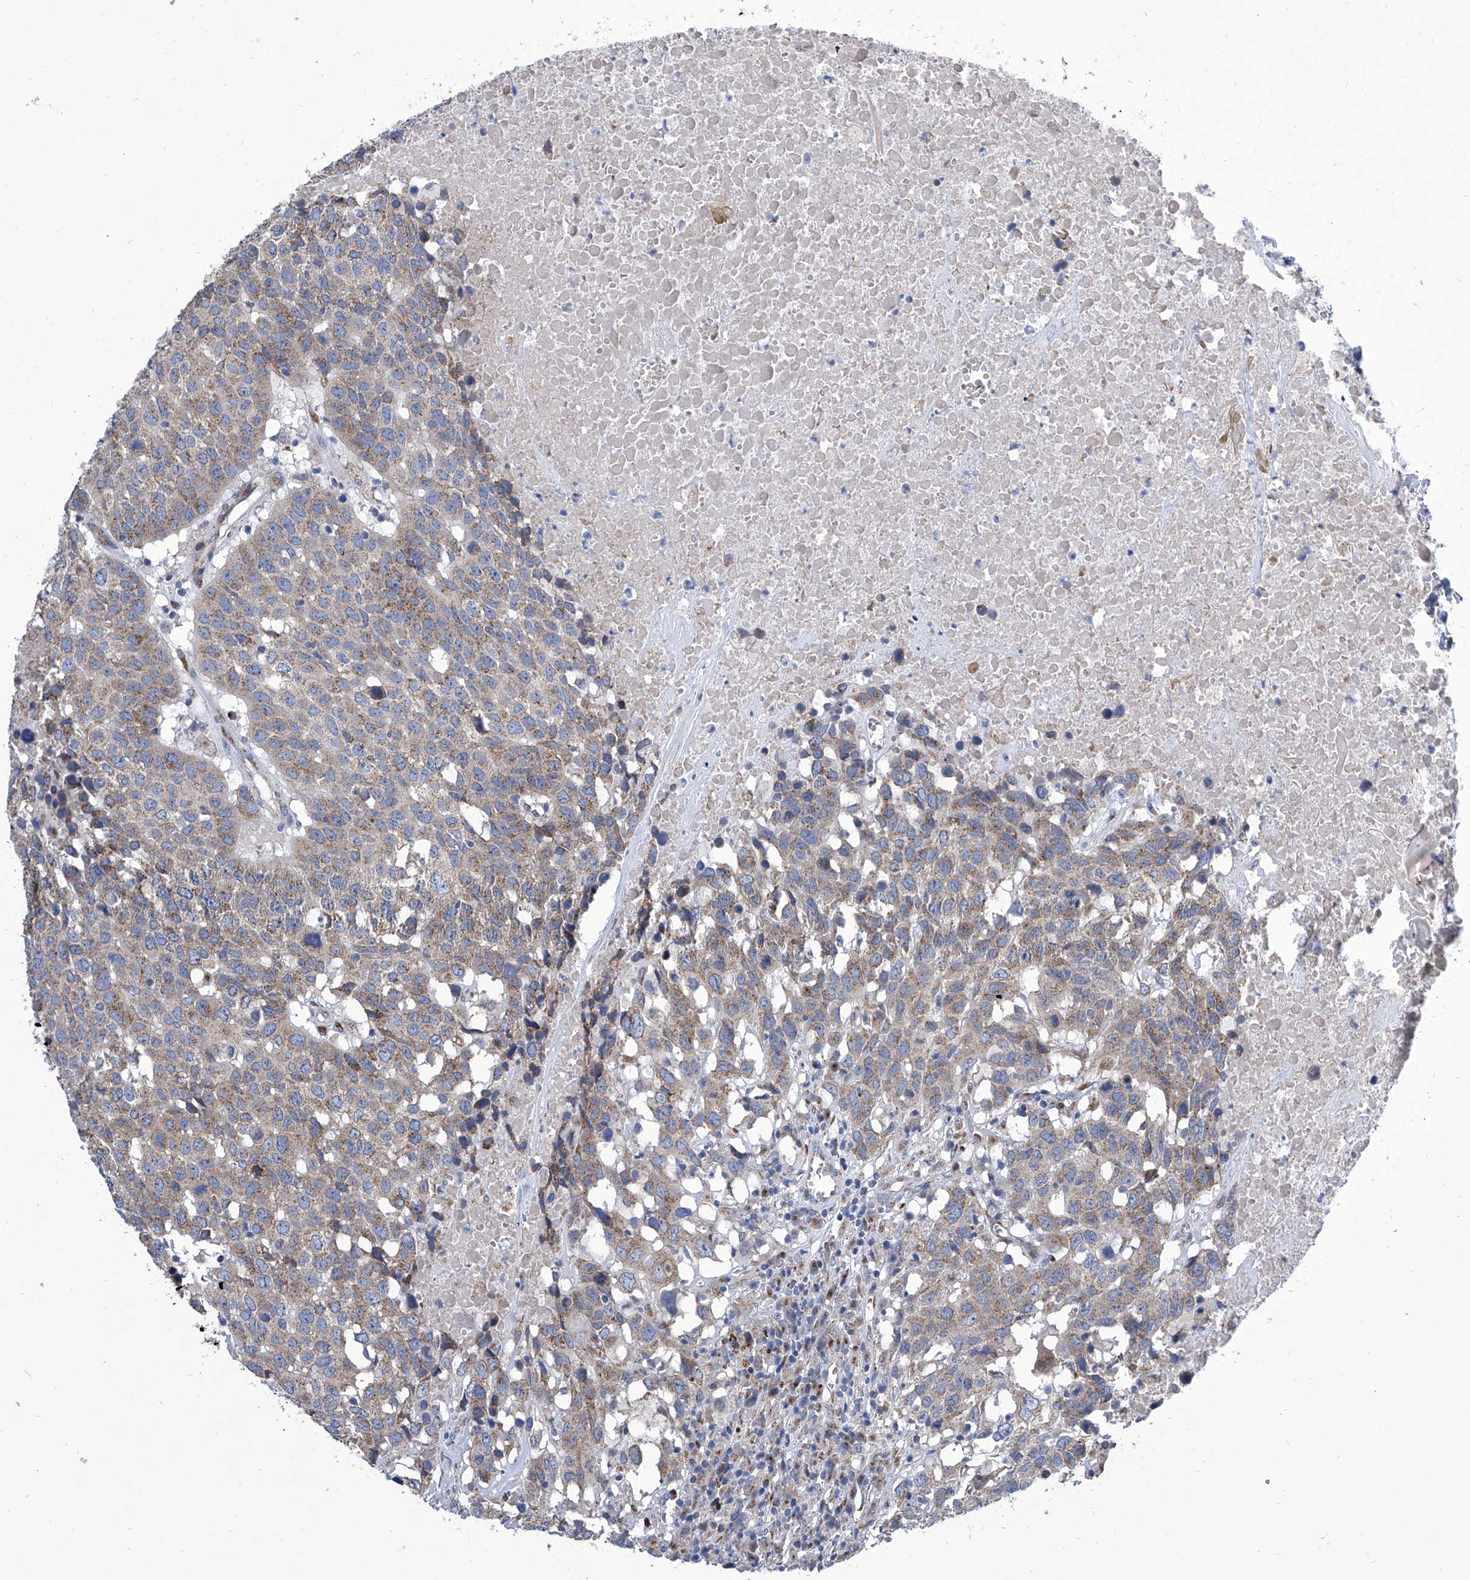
{"staining": {"intensity": "moderate", "quantity": ">75%", "location": "cytoplasmic/membranous"}, "tissue": "head and neck cancer", "cell_type": "Tumor cells", "image_type": "cancer", "snomed": [{"axis": "morphology", "description": "Squamous cell carcinoma, NOS"}, {"axis": "topography", "description": "Head-Neck"}], "caption": "A photomicrograph of head and neck cancer stained for a protein demonstrates moderate cytoplasmic/membranous brown staining in tumor cells.", "gene": "TJAP1", "patient": {"sex": "male", "age": 66}}